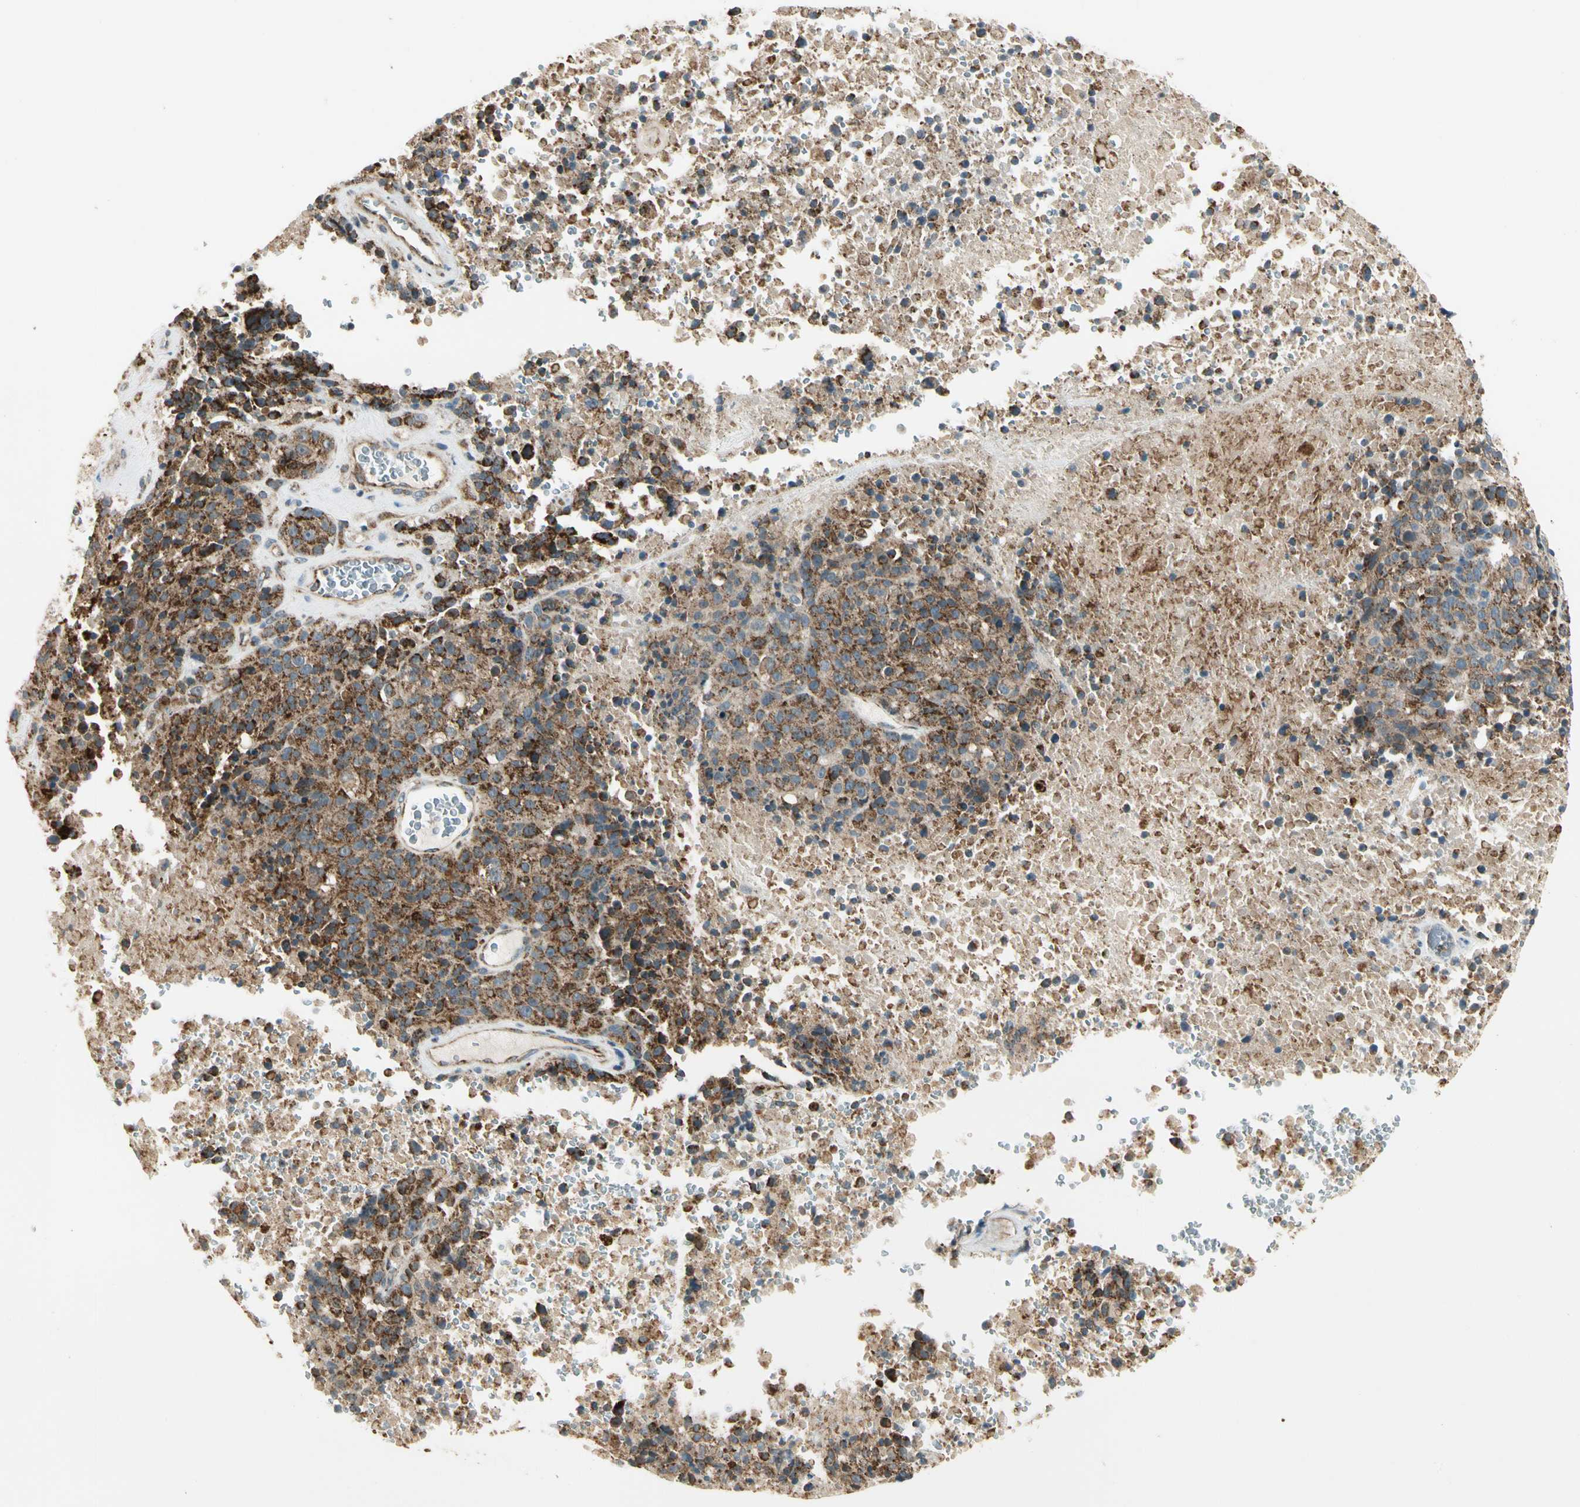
{"staining": {"intensity": "strong", "quantity": ">75%", "location": "cytoplasmic/membranous"}, "tissue": "melanoma", "cell_type": "Tumor cells", "image_type": "cancer", "snomed": [{"axis": "morphology", "description": "Malignant melanoma, Metastatic site"}, {"axis": "topography", "description": "Cerebral cortex"}], "caption": "A brown stain highlights strong cytoplasmic/membranous expression of a protein in human malignant melanoma (metastatic site) tumor cells. (Stains: DAB (3,3'-diaminobenzidine) in brown, nuclei in blue, Microscopy: brightfield microscopy at high magnification).", "gene": "EPHB3", "patient": {"sex": "female", "age": 52}}